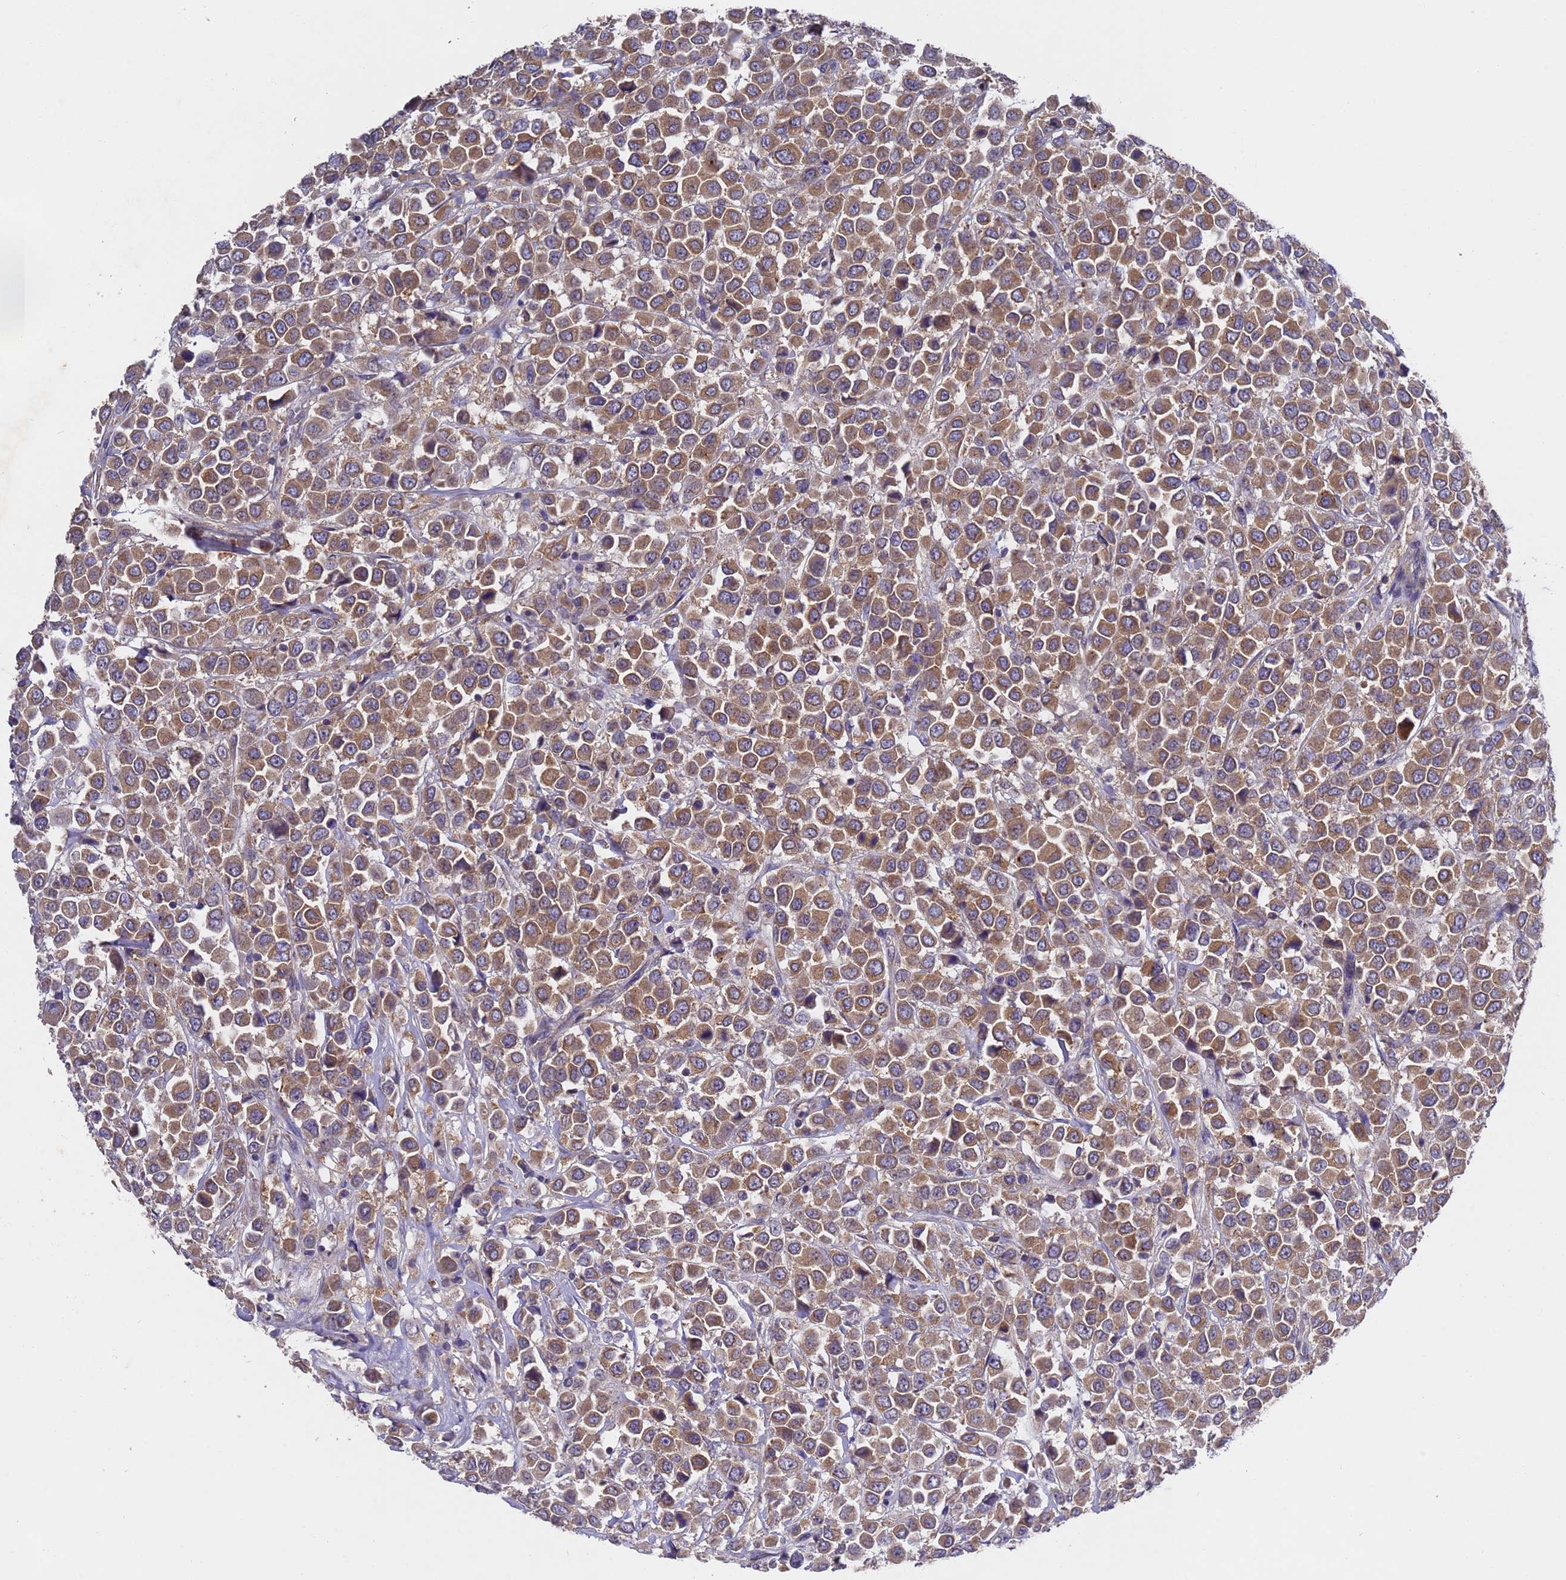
{"staining": {"intensity": "moderate", "quantity": ">75%", "location": "cytoplasmic/membranous"}, "tissue": "breast cancer", "cell_type": "Tumor cells", "image_type": "cancer", "snomed": [{"axis": "morphology", "description": "Duct carcinoma"}, {"axis": "topography", "description": "Breast"}], "caption": "The micrograph exhibits immunohistochemical staining of breast cancer. There is moderate cytoplasmic/membranous positivity is present in approximately >75% of tumor cells.", "gene": "DCAF12L2", "patient": {"sex": "female", "age": 61}}